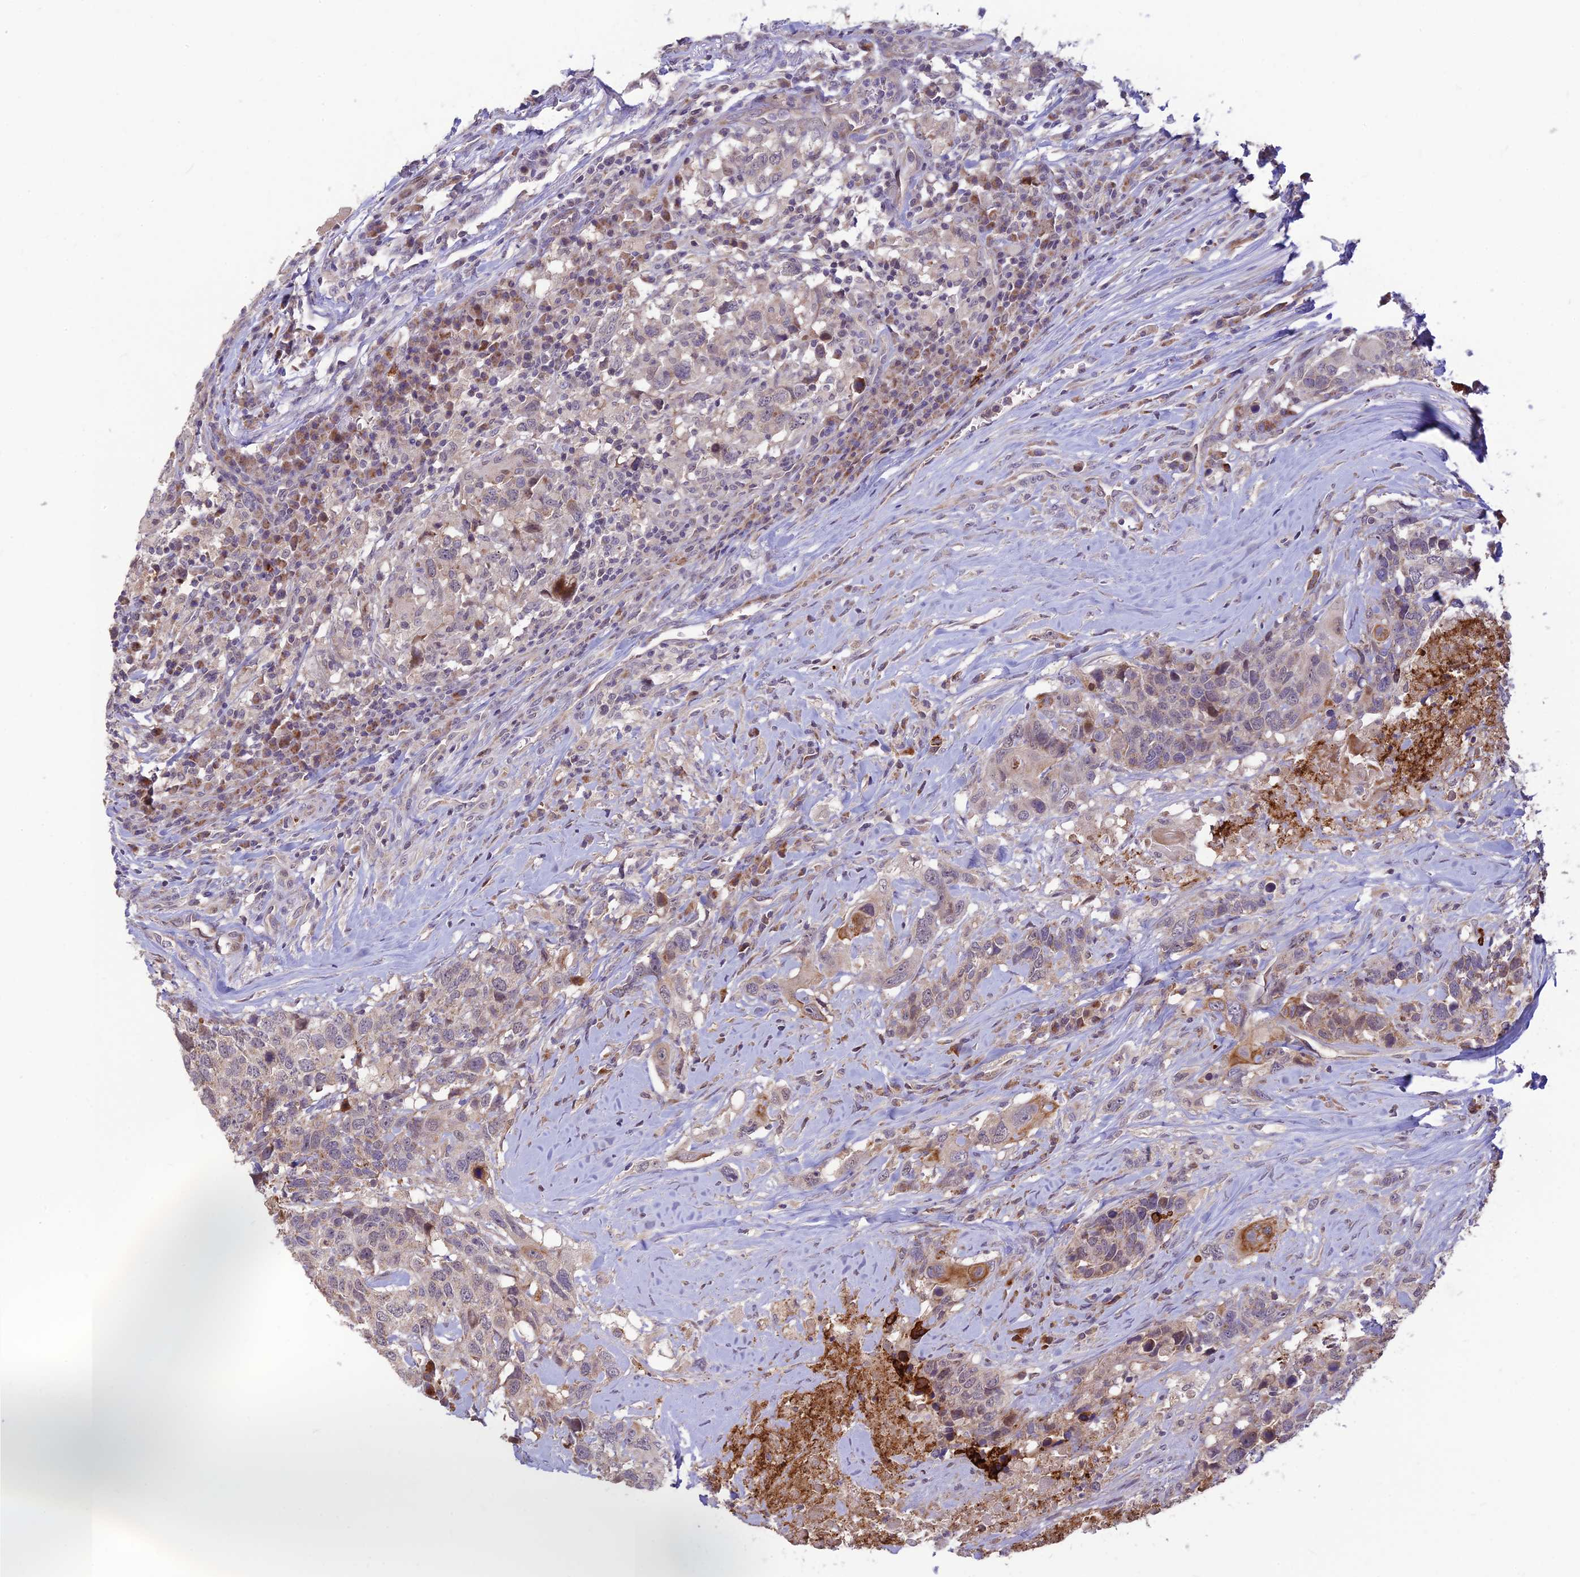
{"staining": {"intensity": "negative", "quantity": "none", "location": "none"}, "tissue": "head and neck cancer", "cell_type": "Tumor cells", "image_type": "cancer", "snomed": [{"axis": "morphology", "description": "Squamous cell carcinoma, NOS"}, {"axis": "topography", "description": "Head-Neck"}], "caption": "High power microscopy image of an immunohistochemistry photomicrograph of head and neck cancer (squamous cell carcinoma), revealing no significant expression in tumor cells. (DAB (3,3'-diaminobenzidine) IHC, high magnification).", "gene": "ASPDH", "patient": {"sex": "male", "age": 66}}